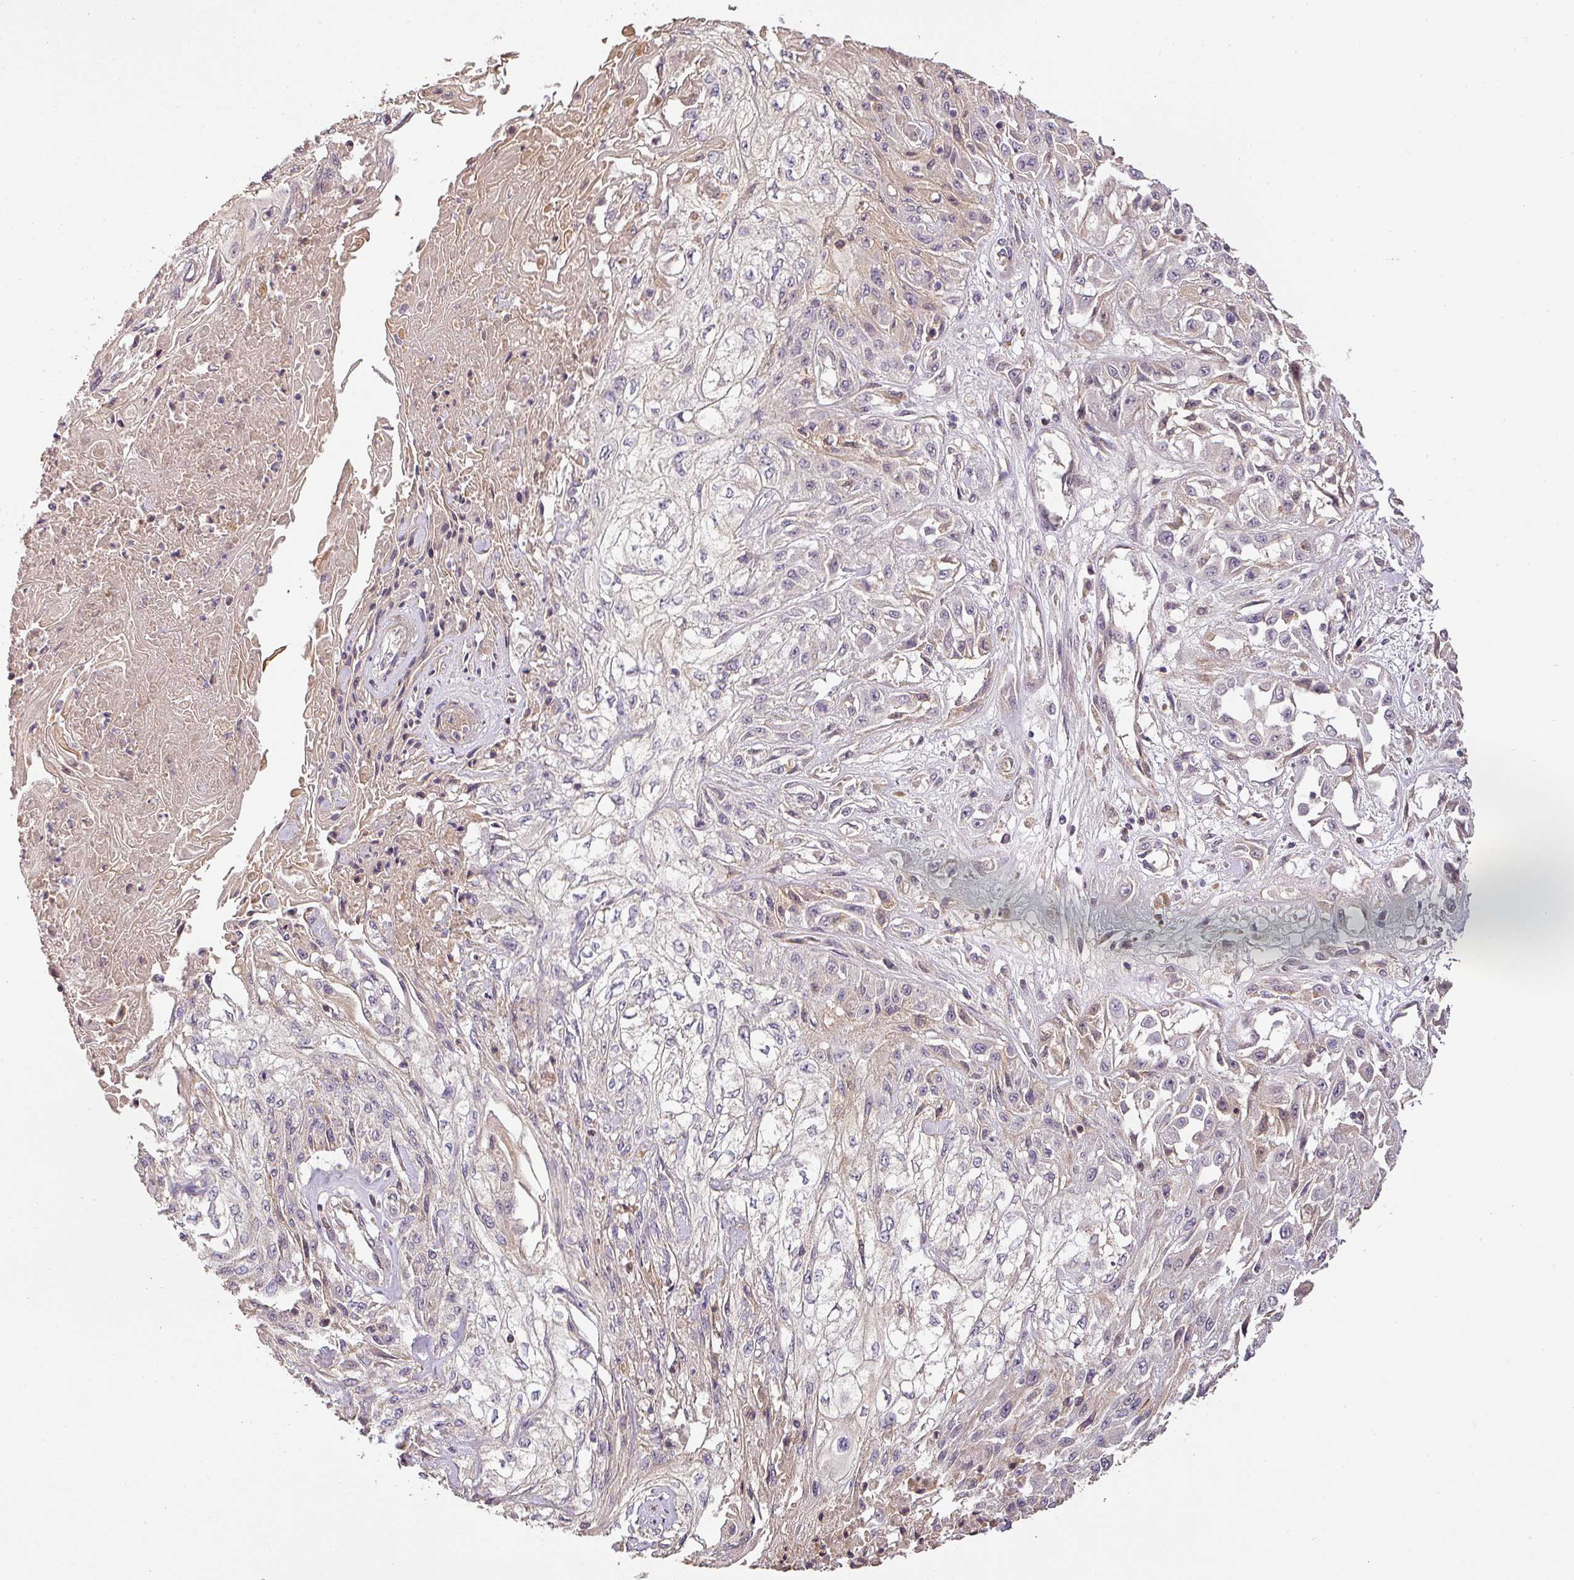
{"staining": {"intensity": "negative", "quantity": "none", "location": "none"}, "tissue": "skin cancer", "cell_type": "Tumor cells", "image_type": "cancer", "snomed": [{"axis": "morphology", "description": "Squamous cell carcinoma, NOS"}, {"axis": "morphology", "description": "Squamous cell carcinoma, metastatic, NOS"}, {"axis": "topography", "description": "Skin"}, {"axis": "topography", "description": "Lymph node"}], "caption": "This is a histopathology image of IHC staining of skin cancer, which shows no expression in tumor cells.", "gene": "BPIFB3", "patient": {"sex": "male", "age": 75}}